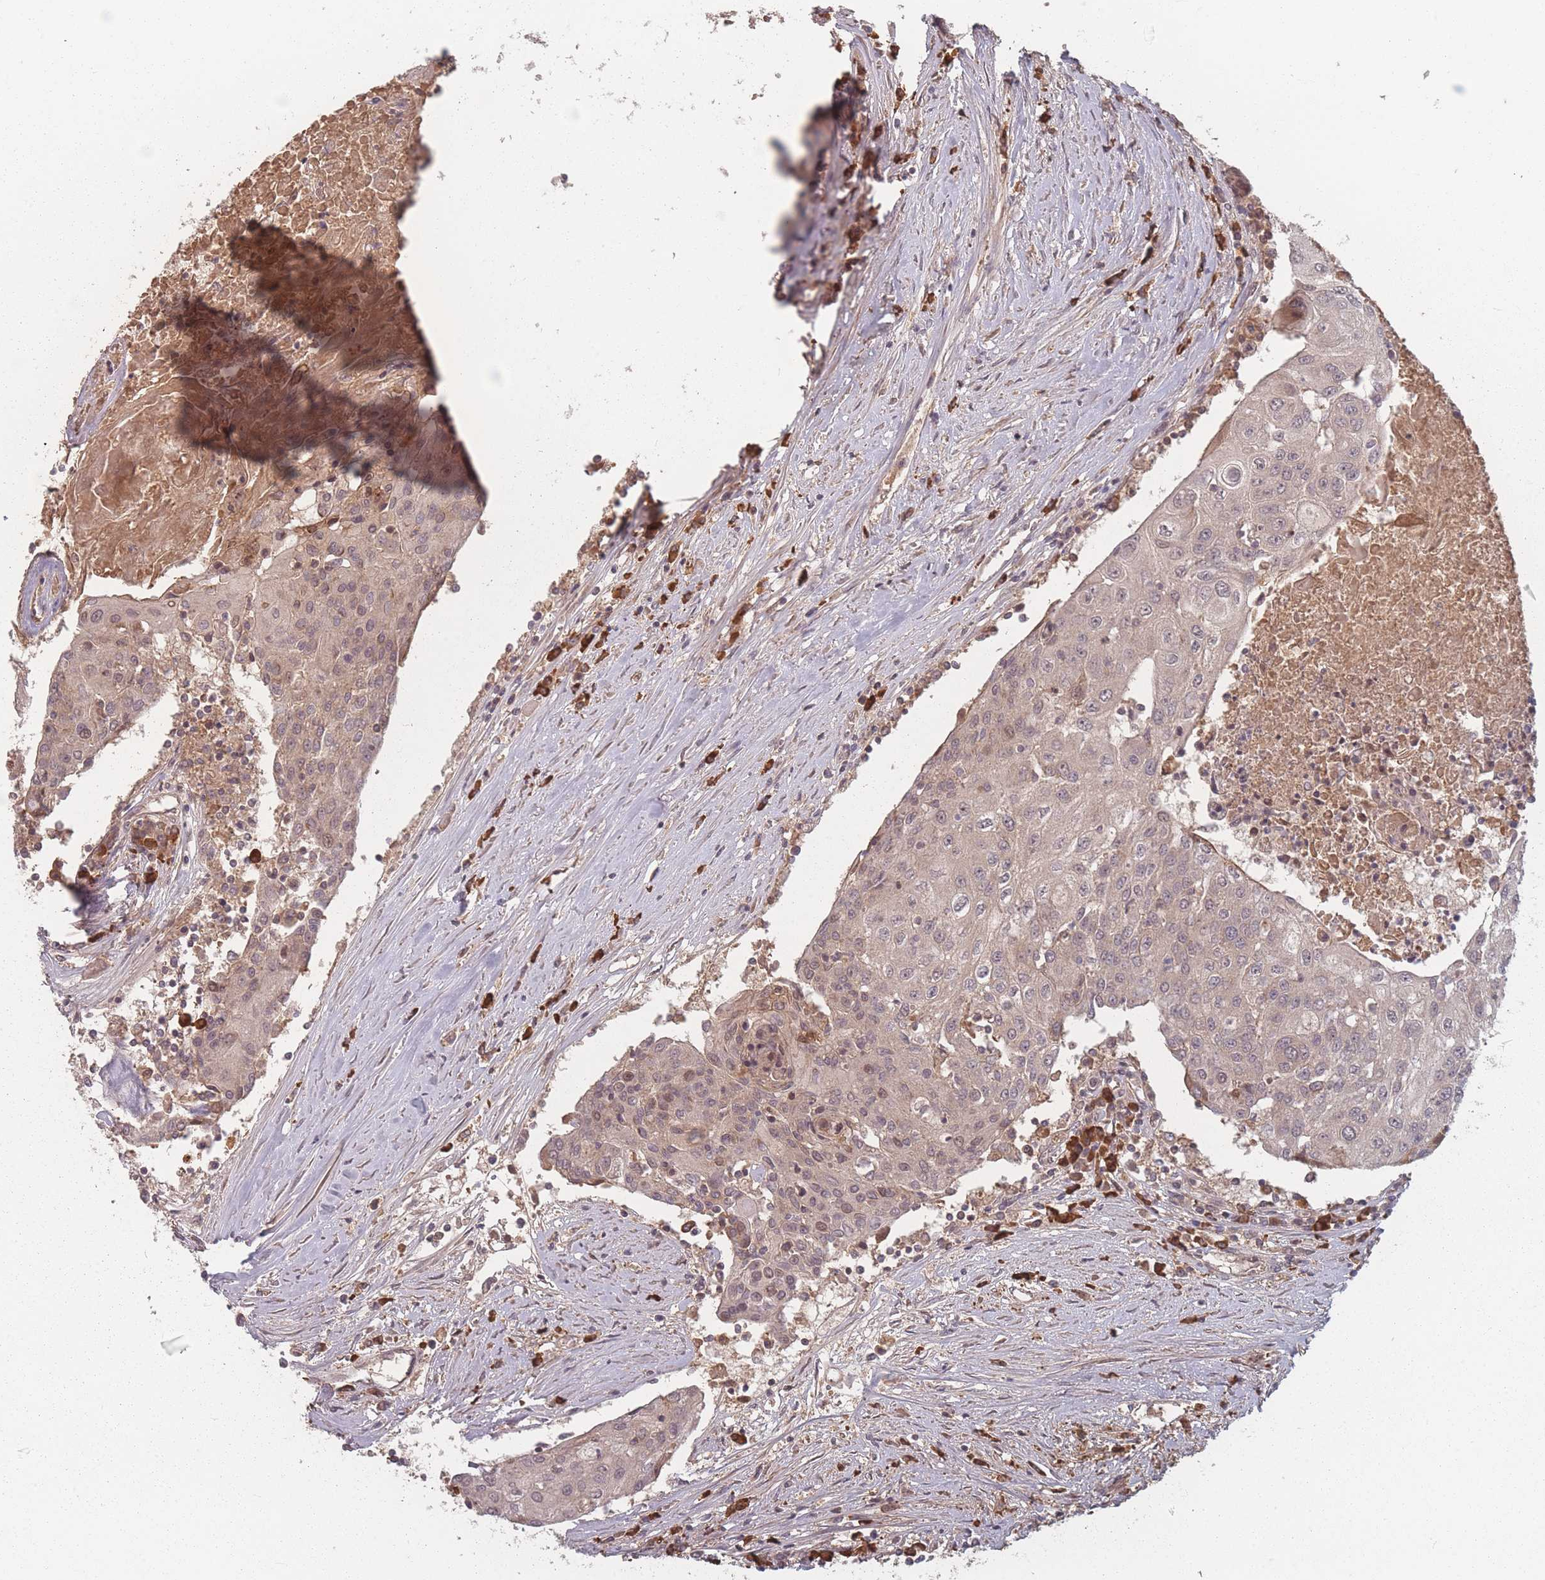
{"staining": {"intensity": "weak", "quantity": "25%-75%", "location": "cytoplasmic/membranous,nuclear"}, "tissue": "urothelial cancer", "cell_type": "Tumor cells", "image_type": "cancer", "snomed": [{"axis": "morphology", "description": "Urothelial carcinoma, High grade"}, {"axis": "topography", "description": "Urinary bladder"}], "caption": "Immunohistochemical staining of urothelial cancer exhibits low levels of weak cytoplasmic/membranous and nuclear staining in about 25%-75% of tumor cells.", "gene": "HAGH", "patient": {"sex": "female", "age": 85}}